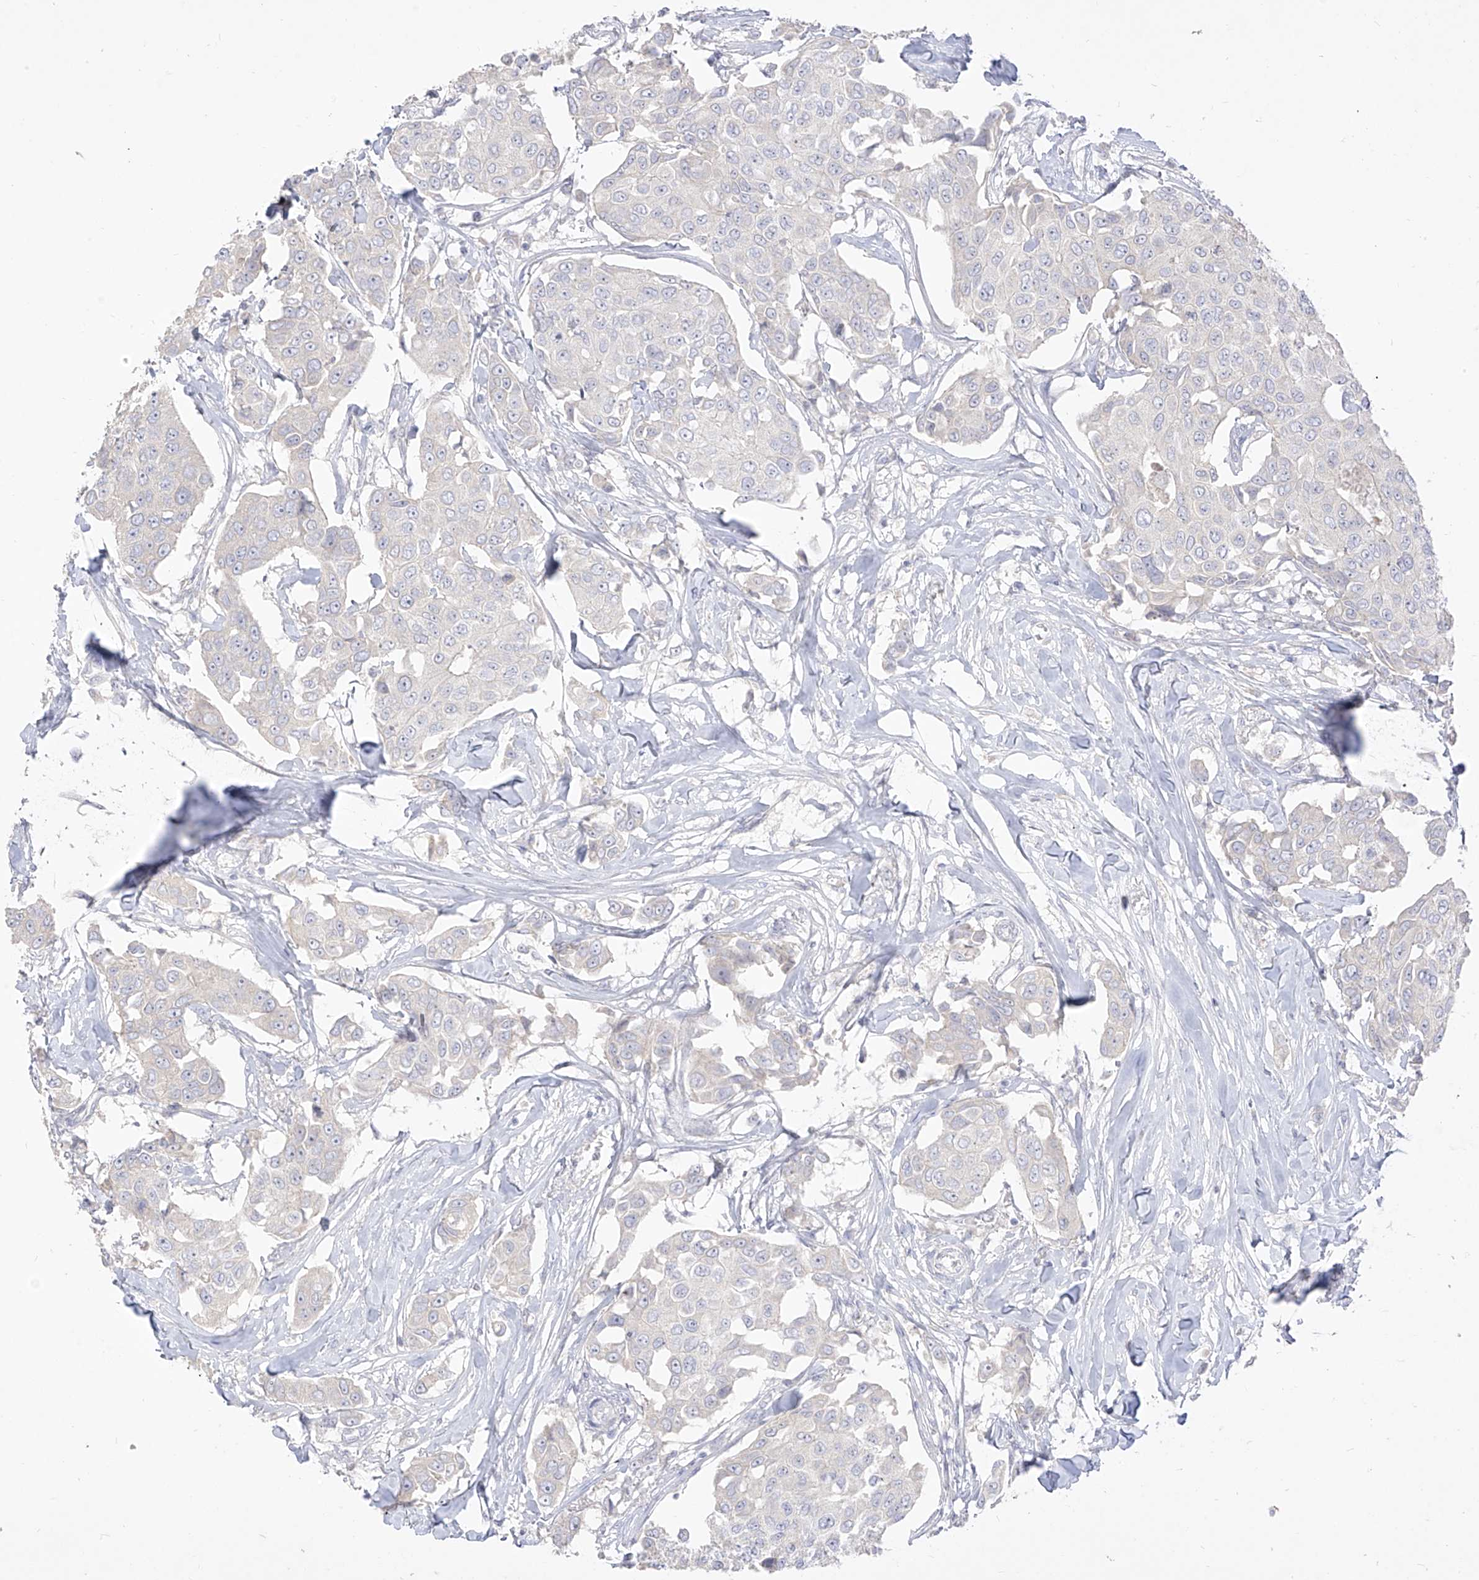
{"staining": {"intensity": "negative", "quantity": "none", "location": "none"}, "tissue": "breast cancer", "cell_type": "Tumor cells", "image_type": "cancer", "snomed": [{"axis": "morphology", "description": "Duct carcinoma"}, {"axis": "topography", "description": "Breast"}], "caption": "Breast cancer (invasive ductal carcinoma) was stained to show a protein in brown. There is no significant positivity in tumor cells.", "gene": "ARHGEF40", "patient": {"sex": "female", "age": 80}}